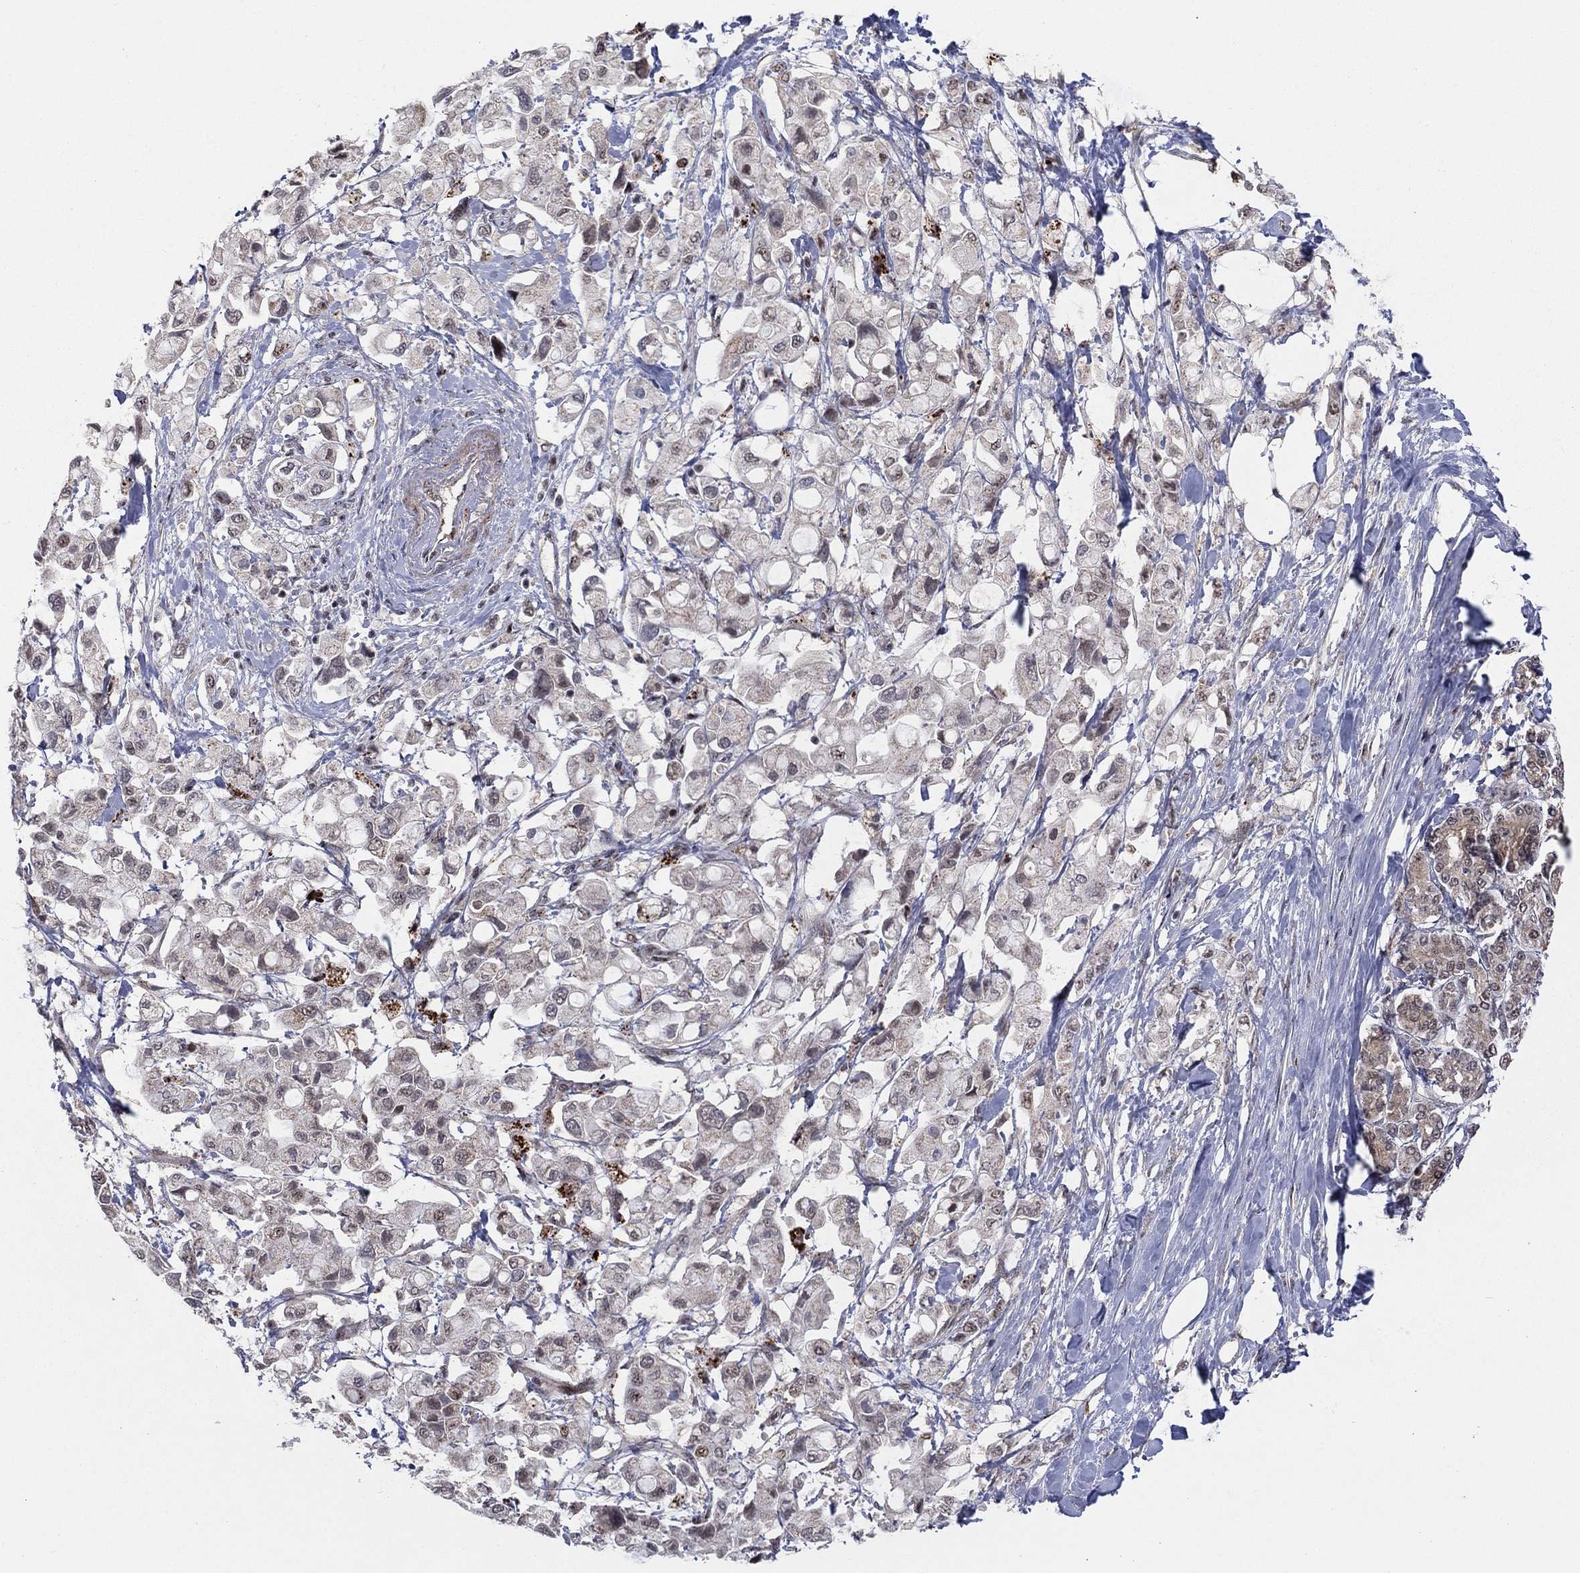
{"staining": {"intensity": "weak", "quantity": "25%-75%", "location": "cytoplasmic/membranous"}, "tissue": "pancreatic cancer", "cell_type": "Tumor cells", "image_type": "cancer", "snomed": [{"axis": "morphology", "description": "Adenocarcinoma, NOS"}, {"axis": "topography", "description": "Pancreas"}], "caption": "This is an image of immunohistochemistry (IHC) staining of adenocarcinoma (pancreatic), which shows weak staining in the cytoplasmic/membranous of tumor cells.", "gene": "ZNF395", "patient": {"sex": "female", "age": 56}}